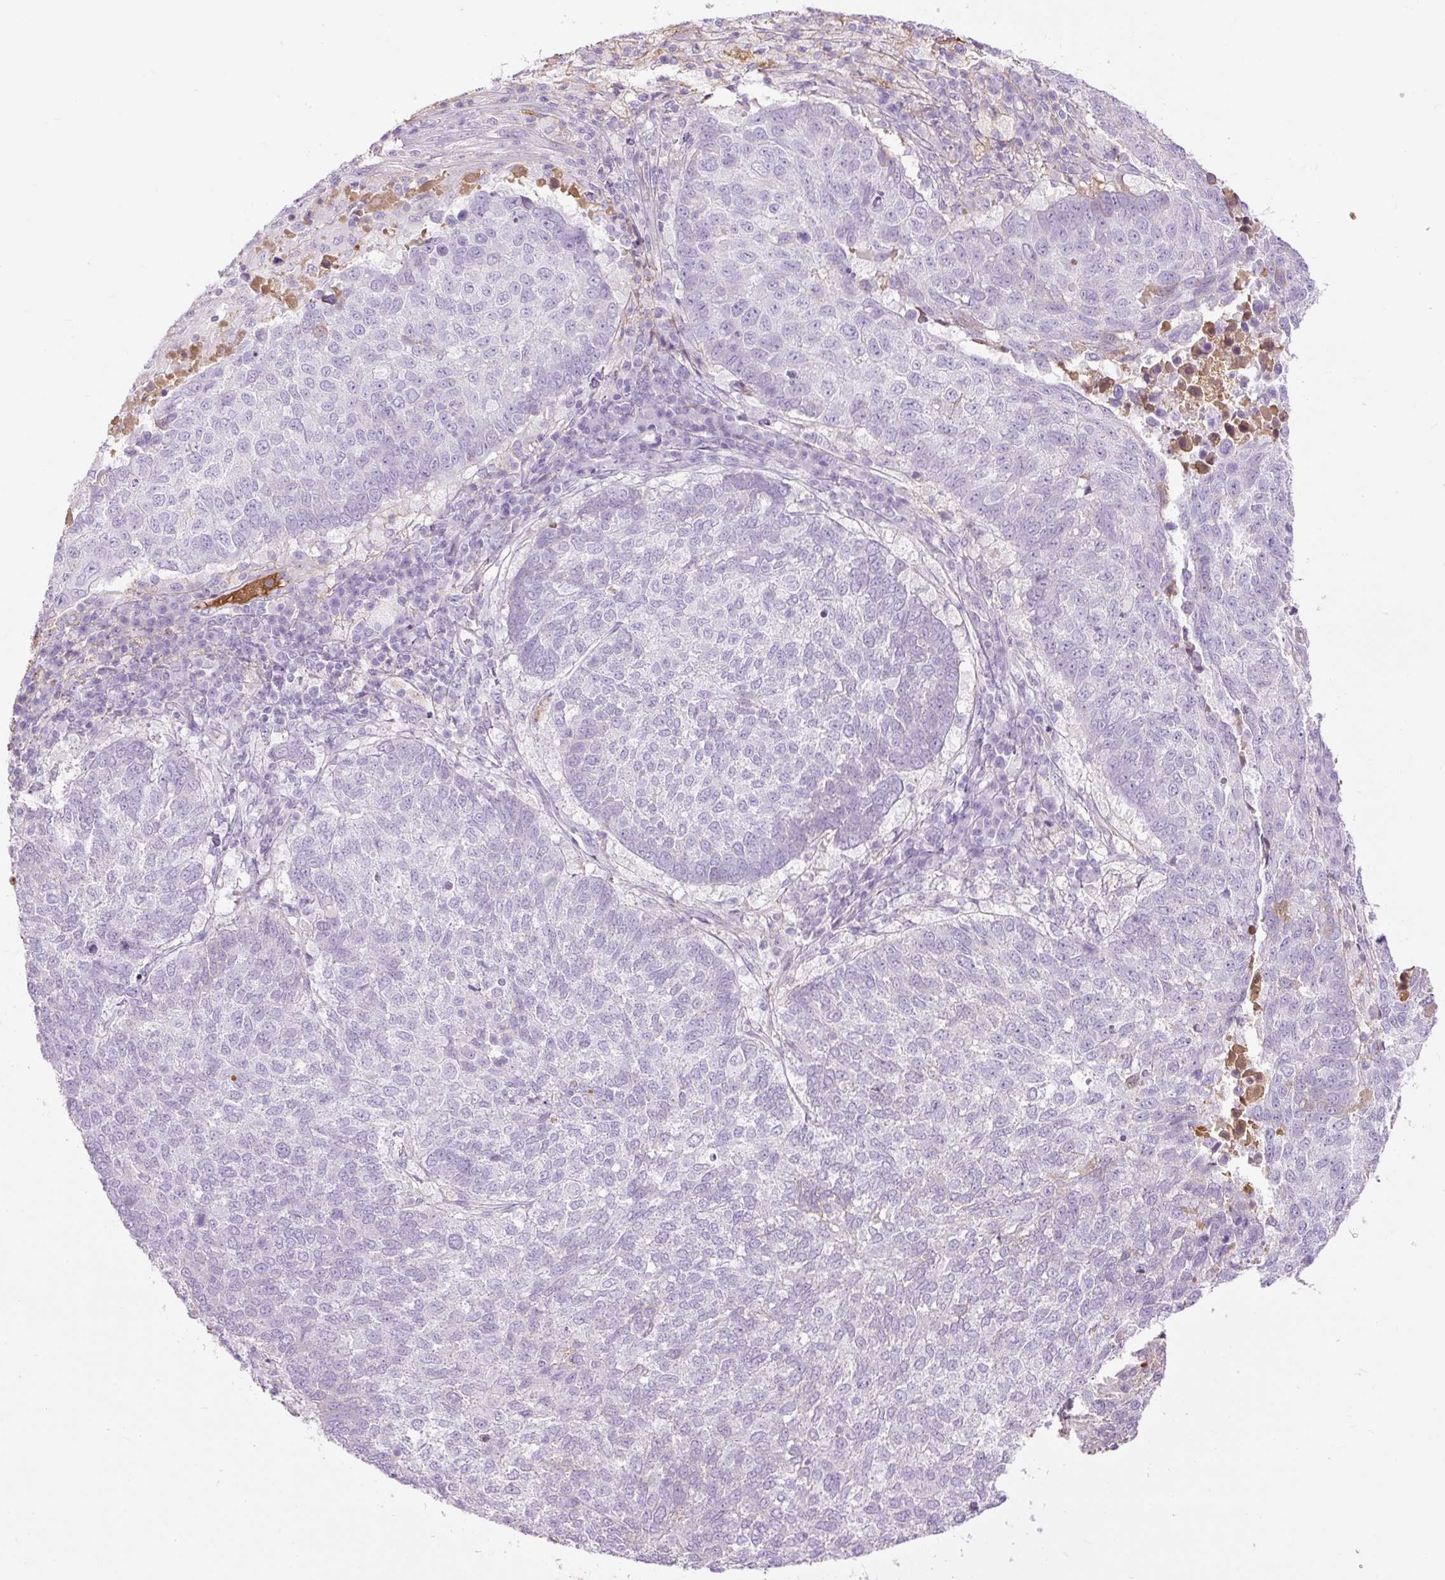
{"staining": {"intensity": "negative", "quantity": "none", "location": "none"}, "tissue": "lung cancer", "cell_type": "Tumor cells", "image_type": "cancer", "snomed": [{"axis": "morphology", "description": "Squamous cell carcinoma, NOS"}, {"axis": "topography", "description": "Lung"}], "caption": "The micrograph shows no significant positivity in tumor cells of lung squamous cell carcinoma.", "gene": "APOA1", "patient": {"sex": "male", "age": 73}}